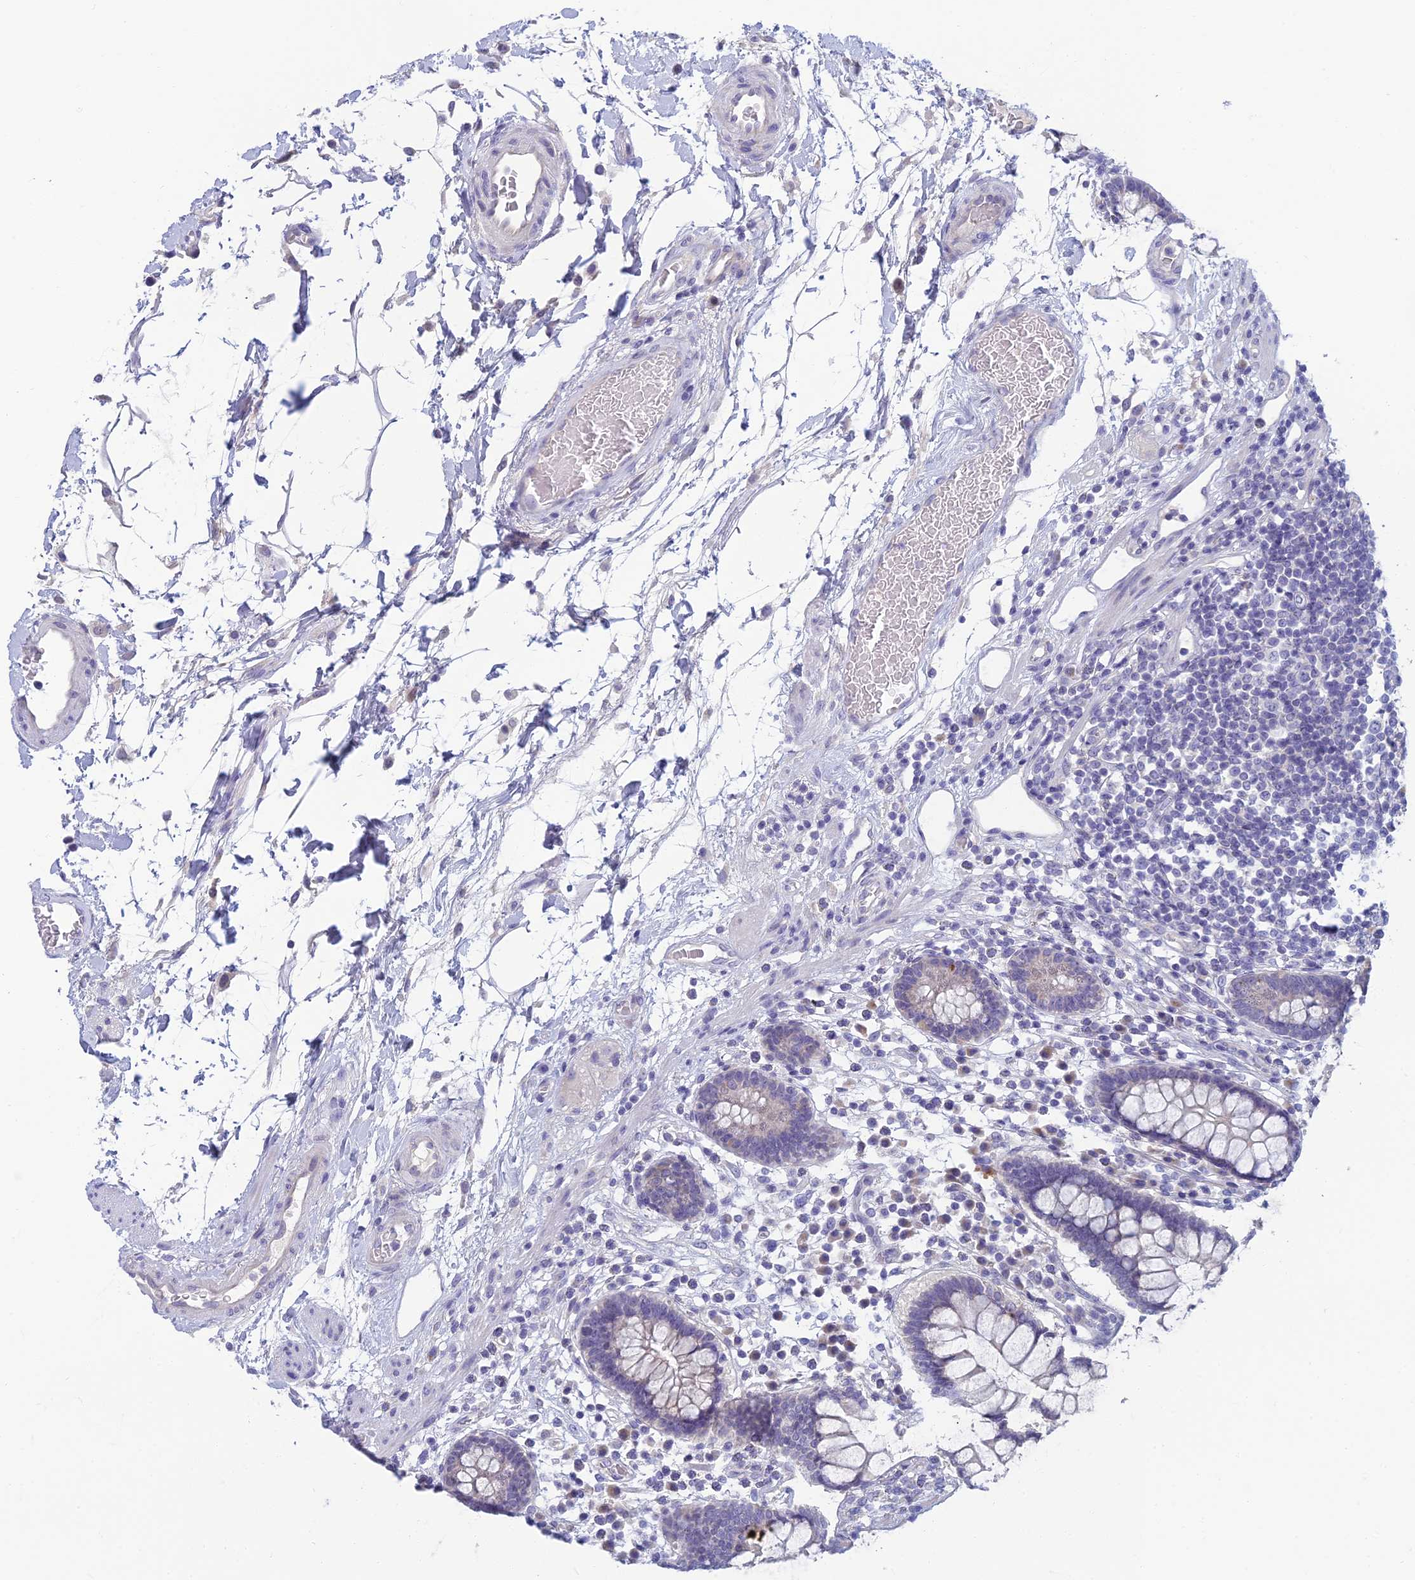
{"staining": {"intensity": "negative", "quantity": "none", "location": "none"}, "tissue": "colon", "cell_type": "Endothelial cells", "image_type": "normal", "snomed": [{"axis": "morphology", "description": "Normal tissue, NOS"}, {"axis": "topography", "description": "Colon"}], "caption": "DAB immunohistochemical staining of unremarkable colon reveals no significant expression in endothelial cells.", "gene": "SLC25A41", "patient": {"sex": "female", "age": 79}}